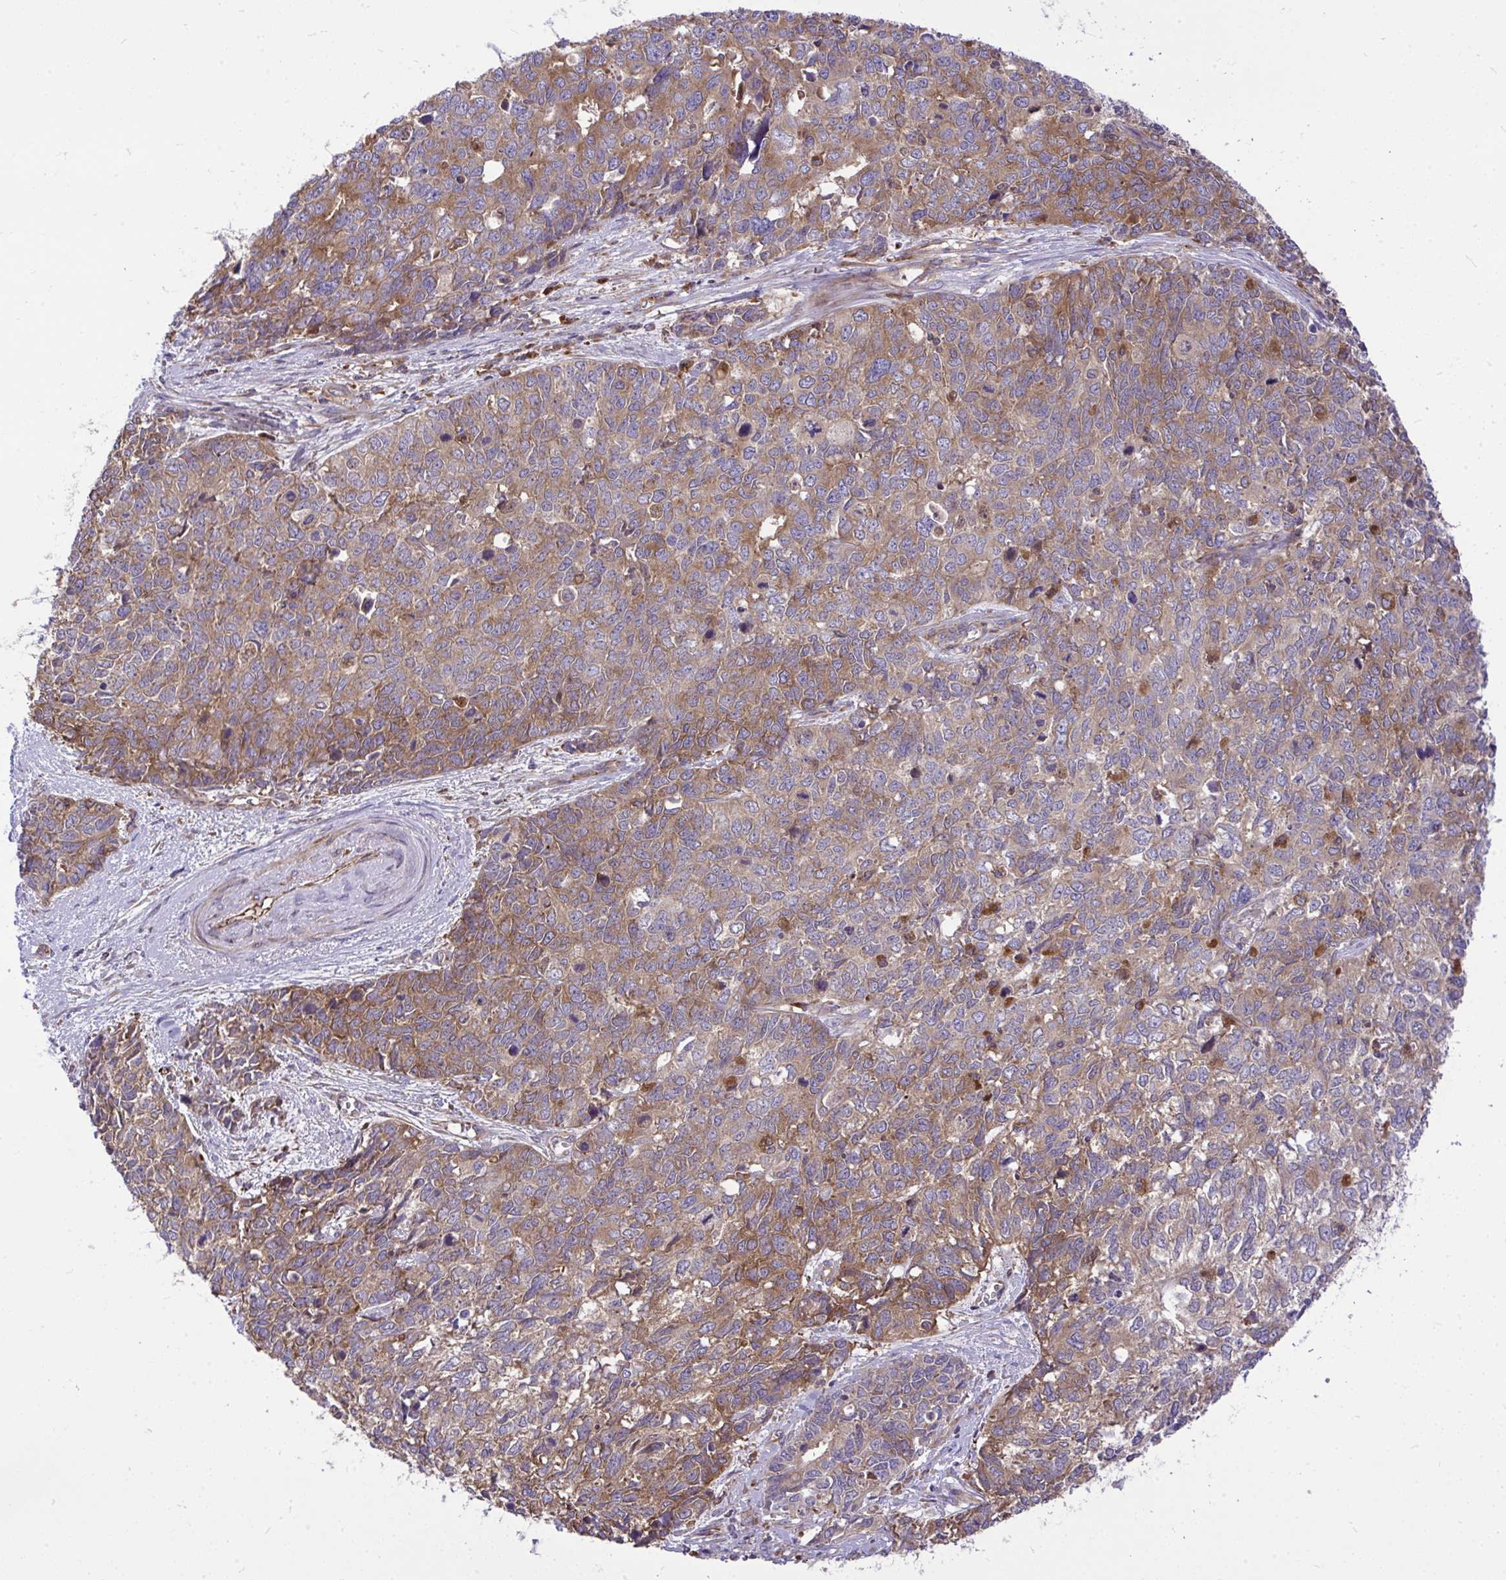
{"staining": {"intensity": "moderate", "quantity": ">75%", "location": "cytoplasmic/membranous"}, "tissue": "cervical cancer", "cell_type": "Tumor cells", "image_type": "cancer", "snomed": [{"axis": "morphology", "description": "Adenocarcinoma, NOS"}, {"axis": "topography", "description": "Cervix"}], "caption": "Immunohistochemical staining of human adenocarcinoma (cervical) demonstrates medium levels of moderate cytoplasmic/membranous positivity in approximately >75% of tumor cells.", "gene": "PAIP2", "patient": {"sex": "female", "age": 63}}